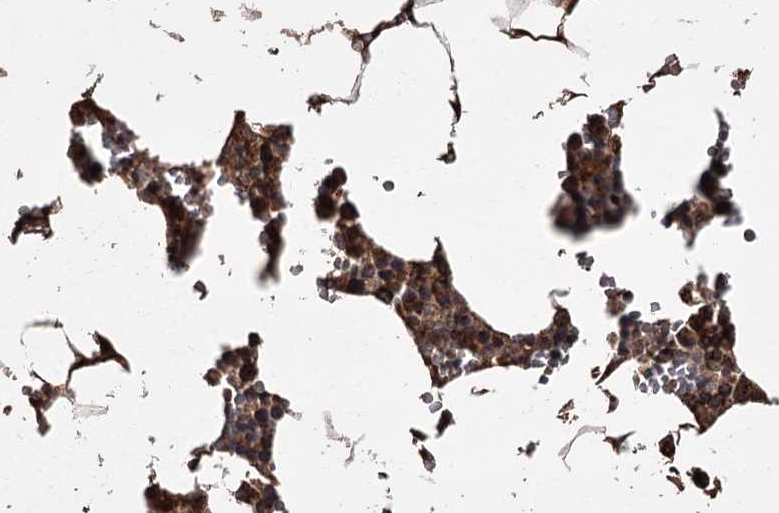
{"staining": {"intensity": "strong", "quantity": ">75%", "location": "cytoplasmic/membranous"}, "tissue": "bone marrow", "cell_type": "Hematopoietic cells", "image_type": "normal", "snomed": [{"axis": "morphology", "description": "Normal tissue, NOS"}, {"axis": "topography", "description": "Bone marrow"}], "caption": "The immunohistochemical stain highlights strong cytoplasmic/membranous staining in hematopoietic cells of normal bone marrow.", "gene": "THAP9", "patient": {"sex": "male", "age": 70}}